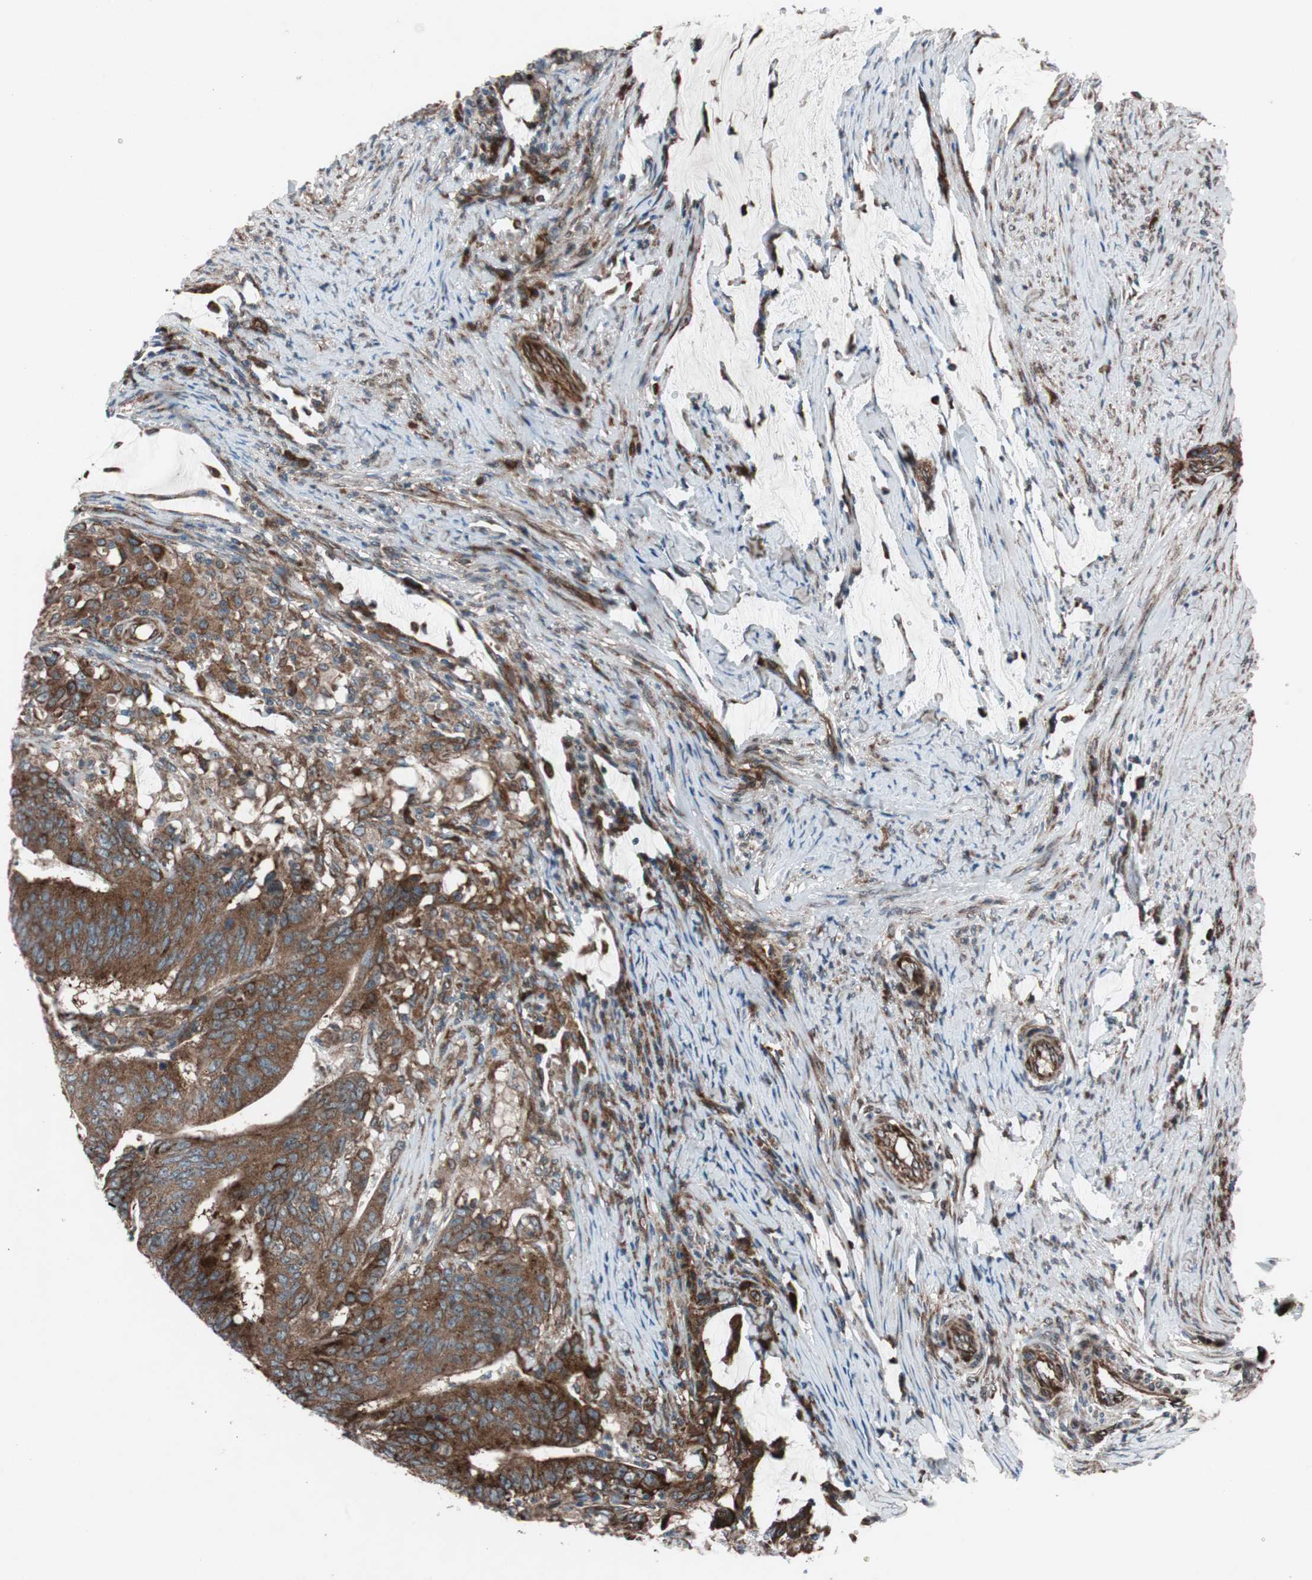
{"staining": {"intensity": "strong", "quantity": ">75%", "location": "cytoplasmic/membranous"}, "tissue": "colorectal cancer", "cell_type": "Tumor cells", "image_type": "cancer", "snomed": [{"axis": "morphology", "description": "Adenocarcinoma, NOS"}, {"axis": "topography", "description": "Colon"}], "caption": "High-magnification brightfield microscopy of colorectal cancer stained with DAB (brown) and counterstained with hematoxylin (blue). tumor cells exhibit strong cytoplasmic/membranous expression is identified in about>75% of cells.", "gene": "CCL14", "patient": {"sex": "male", "age": 45}}